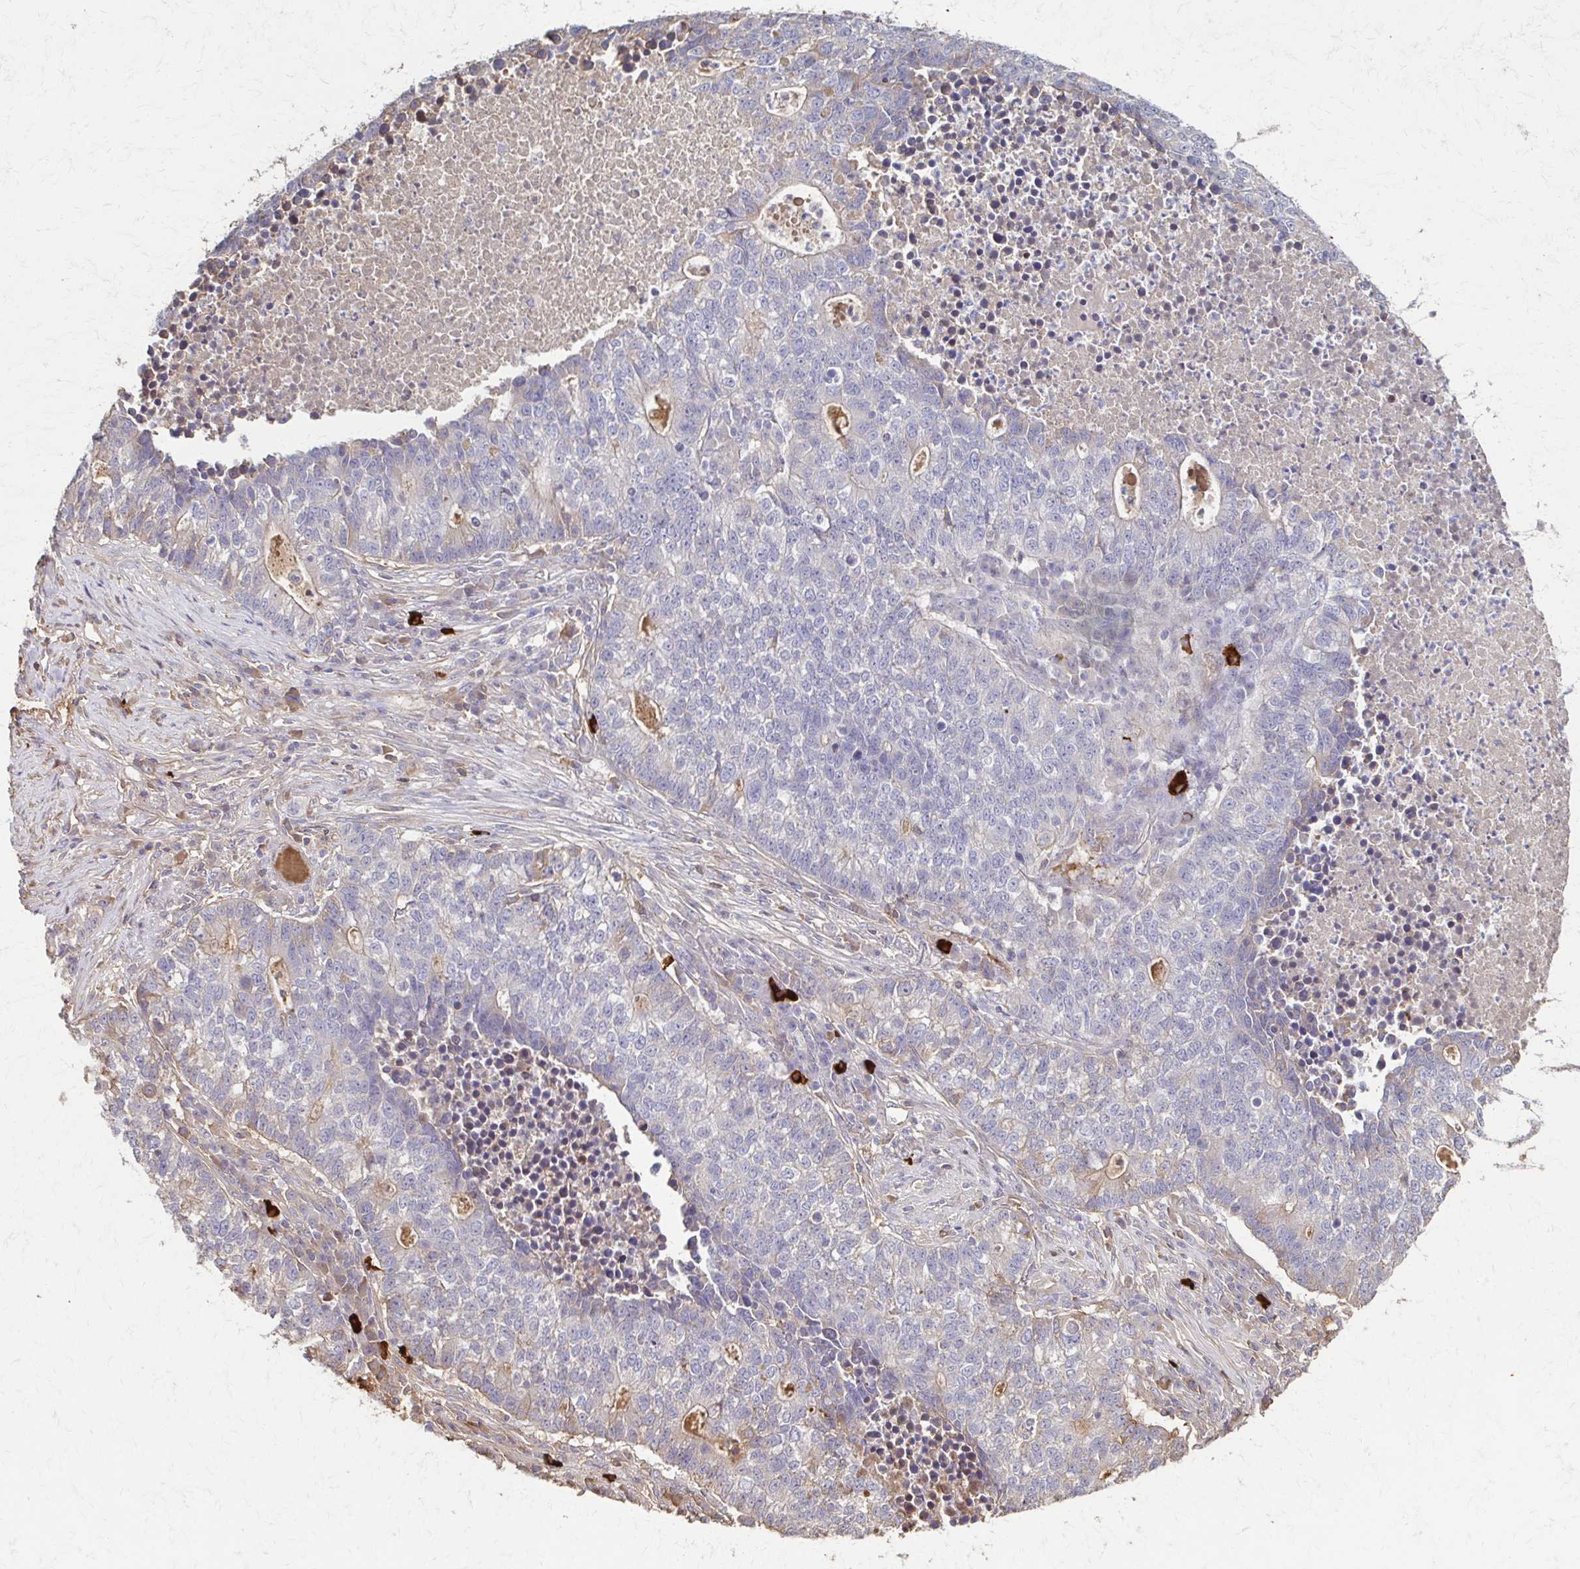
{"staining": {"intensity": "negative", "quantity": "none", "location": "none"}, "tissue": "lung cancer", "cell_type": "Tumor cells", "image_type": "cancer", "snomed": [{"axis": "morphology", "description": "Adenocarcinoma, NOS"}, {"axis": "topography", "description": "Lung"}], "caption": "IHC photomicrograph of neoplastic tissue: human lung cancer stained with DAB demonstrates no significant protein expression in tumor cells.", "gene": "IL18BP", "patient": {"sex": "male", "age": 57}}